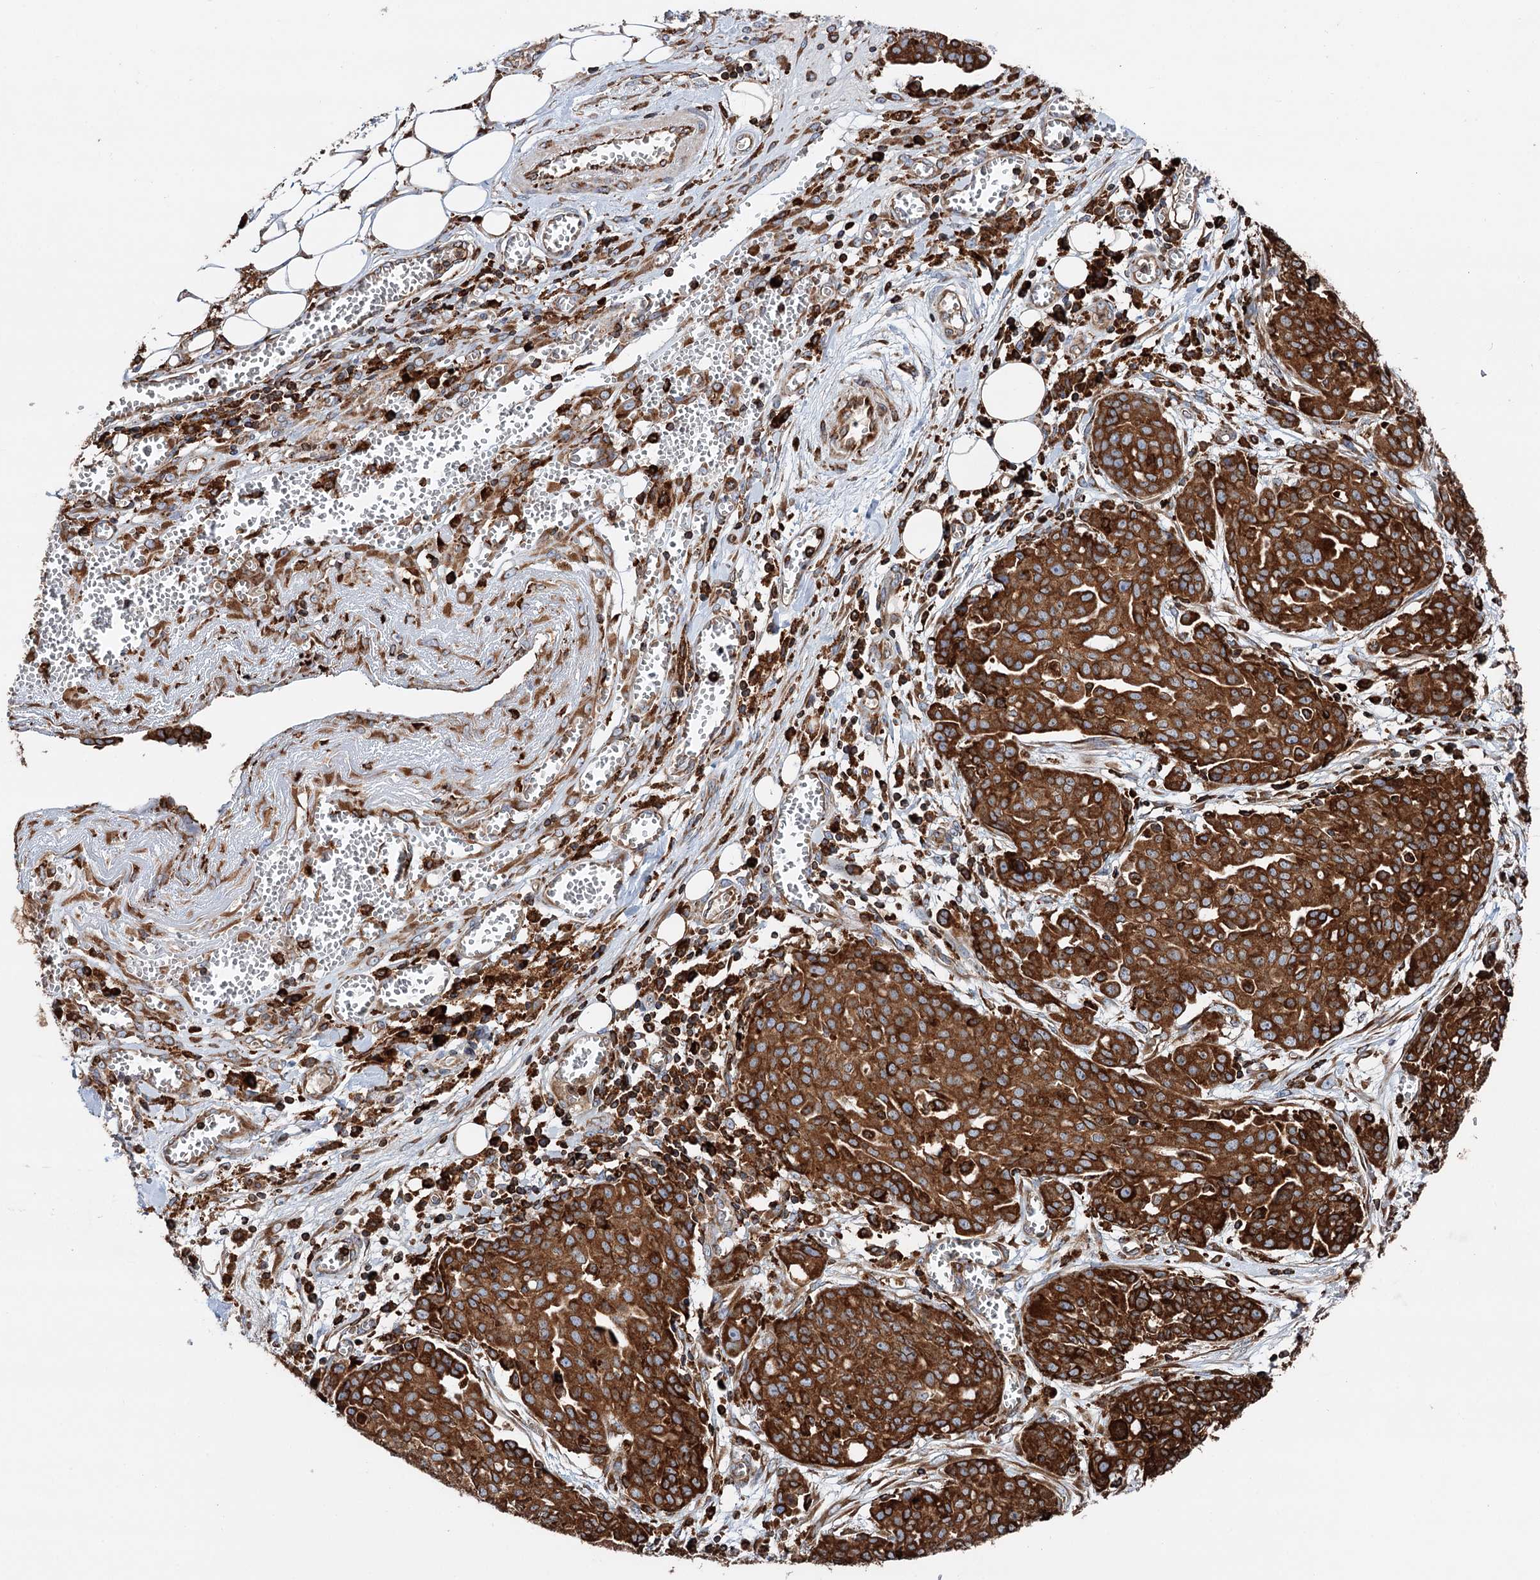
{"staining": {"intensity": "strong", "quantity": ">75%", "location": "cytoplasmic/membranous"}, "tissue": "ovarian cancer", "cell_type": "Tumor cells", "image_type": "cancer", "snomed": [{"axis": "morphology", "description": "Cystadenocarcinoma, serous, NOS"}, {"axis": "topography", "description": "Soft tissue"}, {"axis": "topography", "description": "Ovary"}], "caption": "A micrograph of human serous cystadenocarcinoma (ovarian) stained for a protein shows strong cytoplasmic/membranous brown staining in tumor cells.", "gene": "ERP29", "patient": {"sex": "female", "age": 57}}